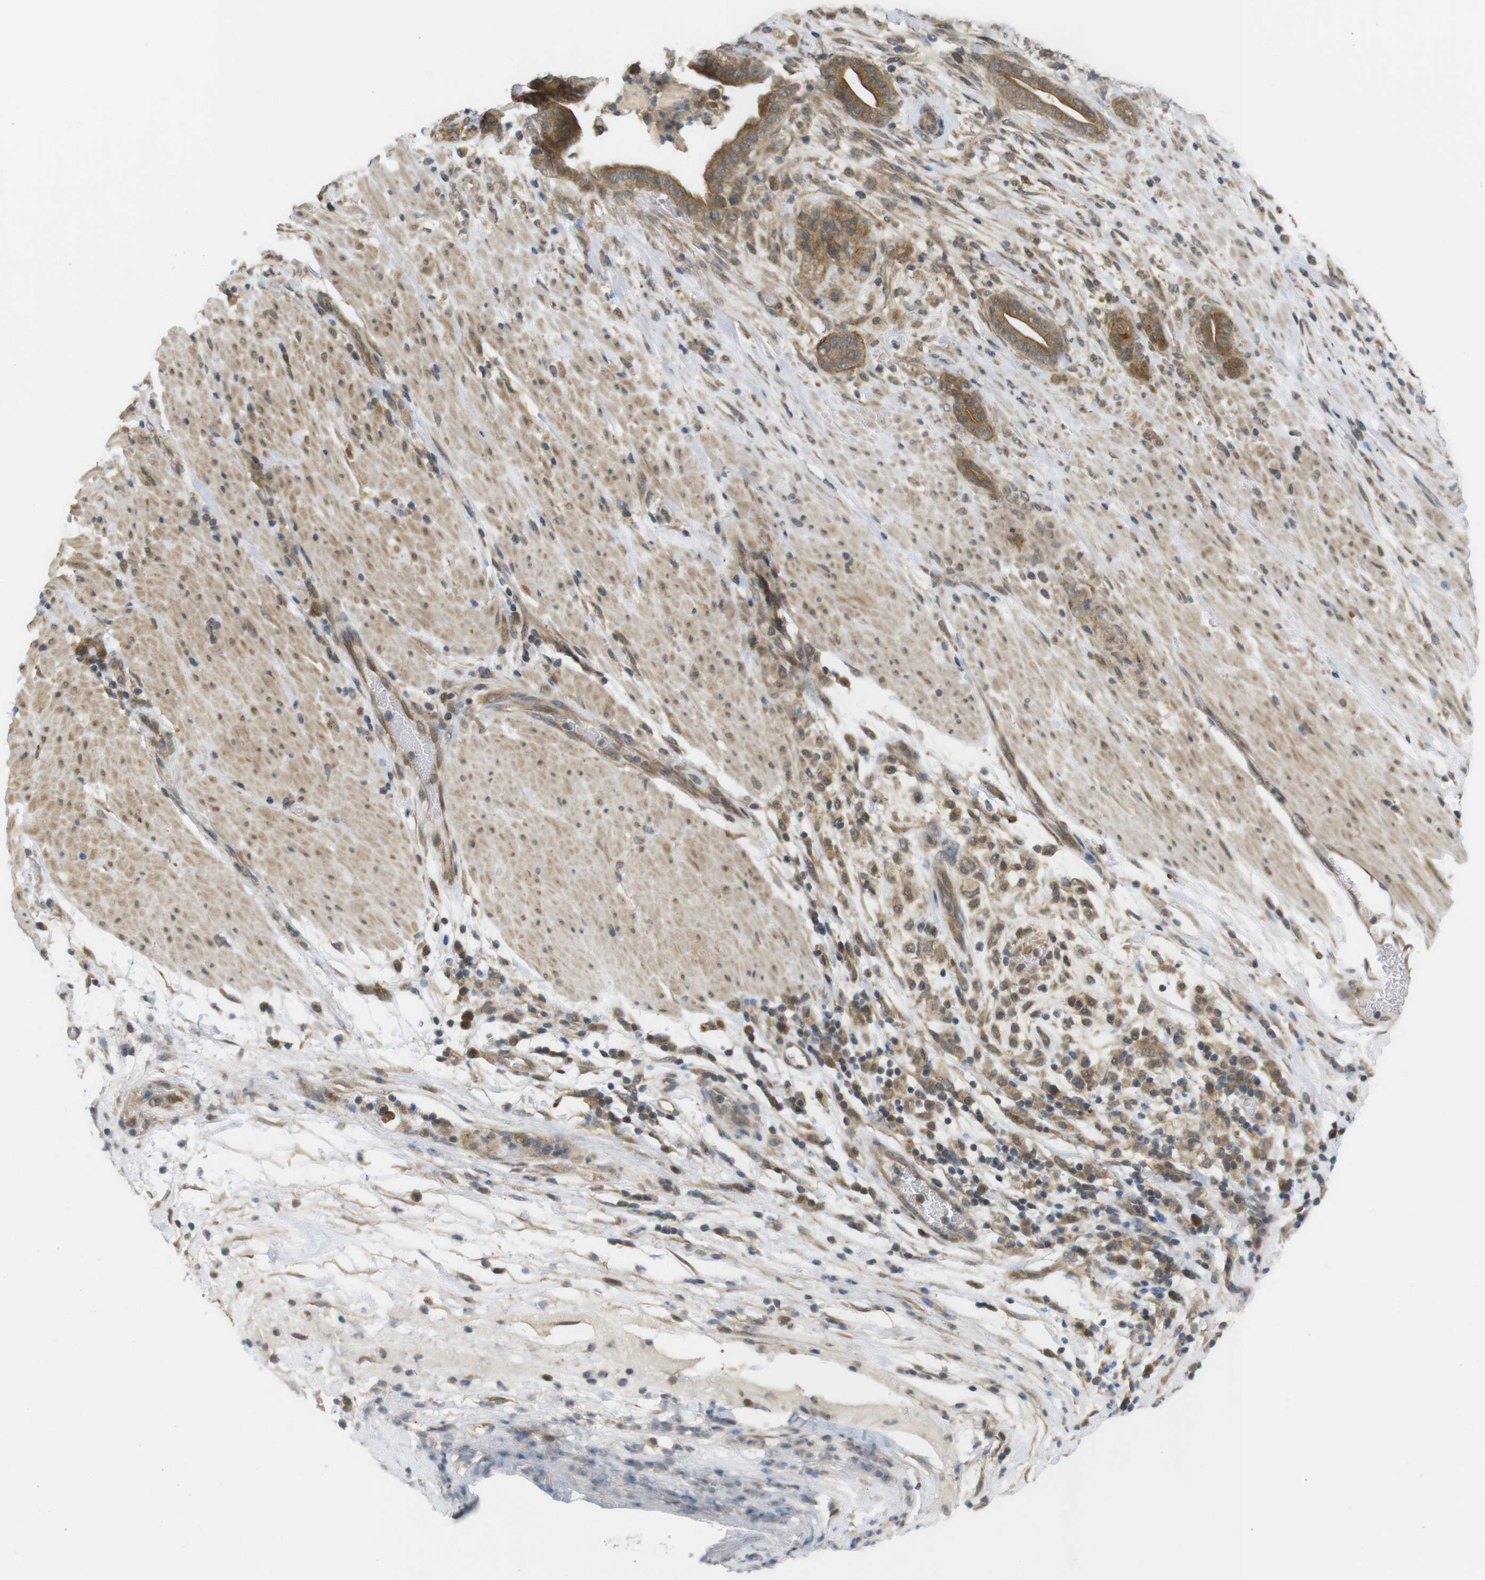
{"staining": {"intensity": "moderate", "quantity": ">75%", "location": "cytoplasmic/membranous"}, "tissue": "pancreatic cancer", "cell_type": "Tumor cells", "image_type": "cancer", "snomed": [{"axis": "morphology", "description": "Adenocarcinoma, NOS"}, {"axis": "topography", "description": "Pancreas"}], "caption": "A high-resolution histopathology image shows IHC staining of pancreatic adenocarcinoma, which reveals moderate cytoplasmic/membranous staining in approximately >75% of tumor cells. Immunohistochemistry stains the protein of interest in brown and the nuclei are stained blue.", "gene": "RNF130", "patient": {"sex": "male", "age": 63}}